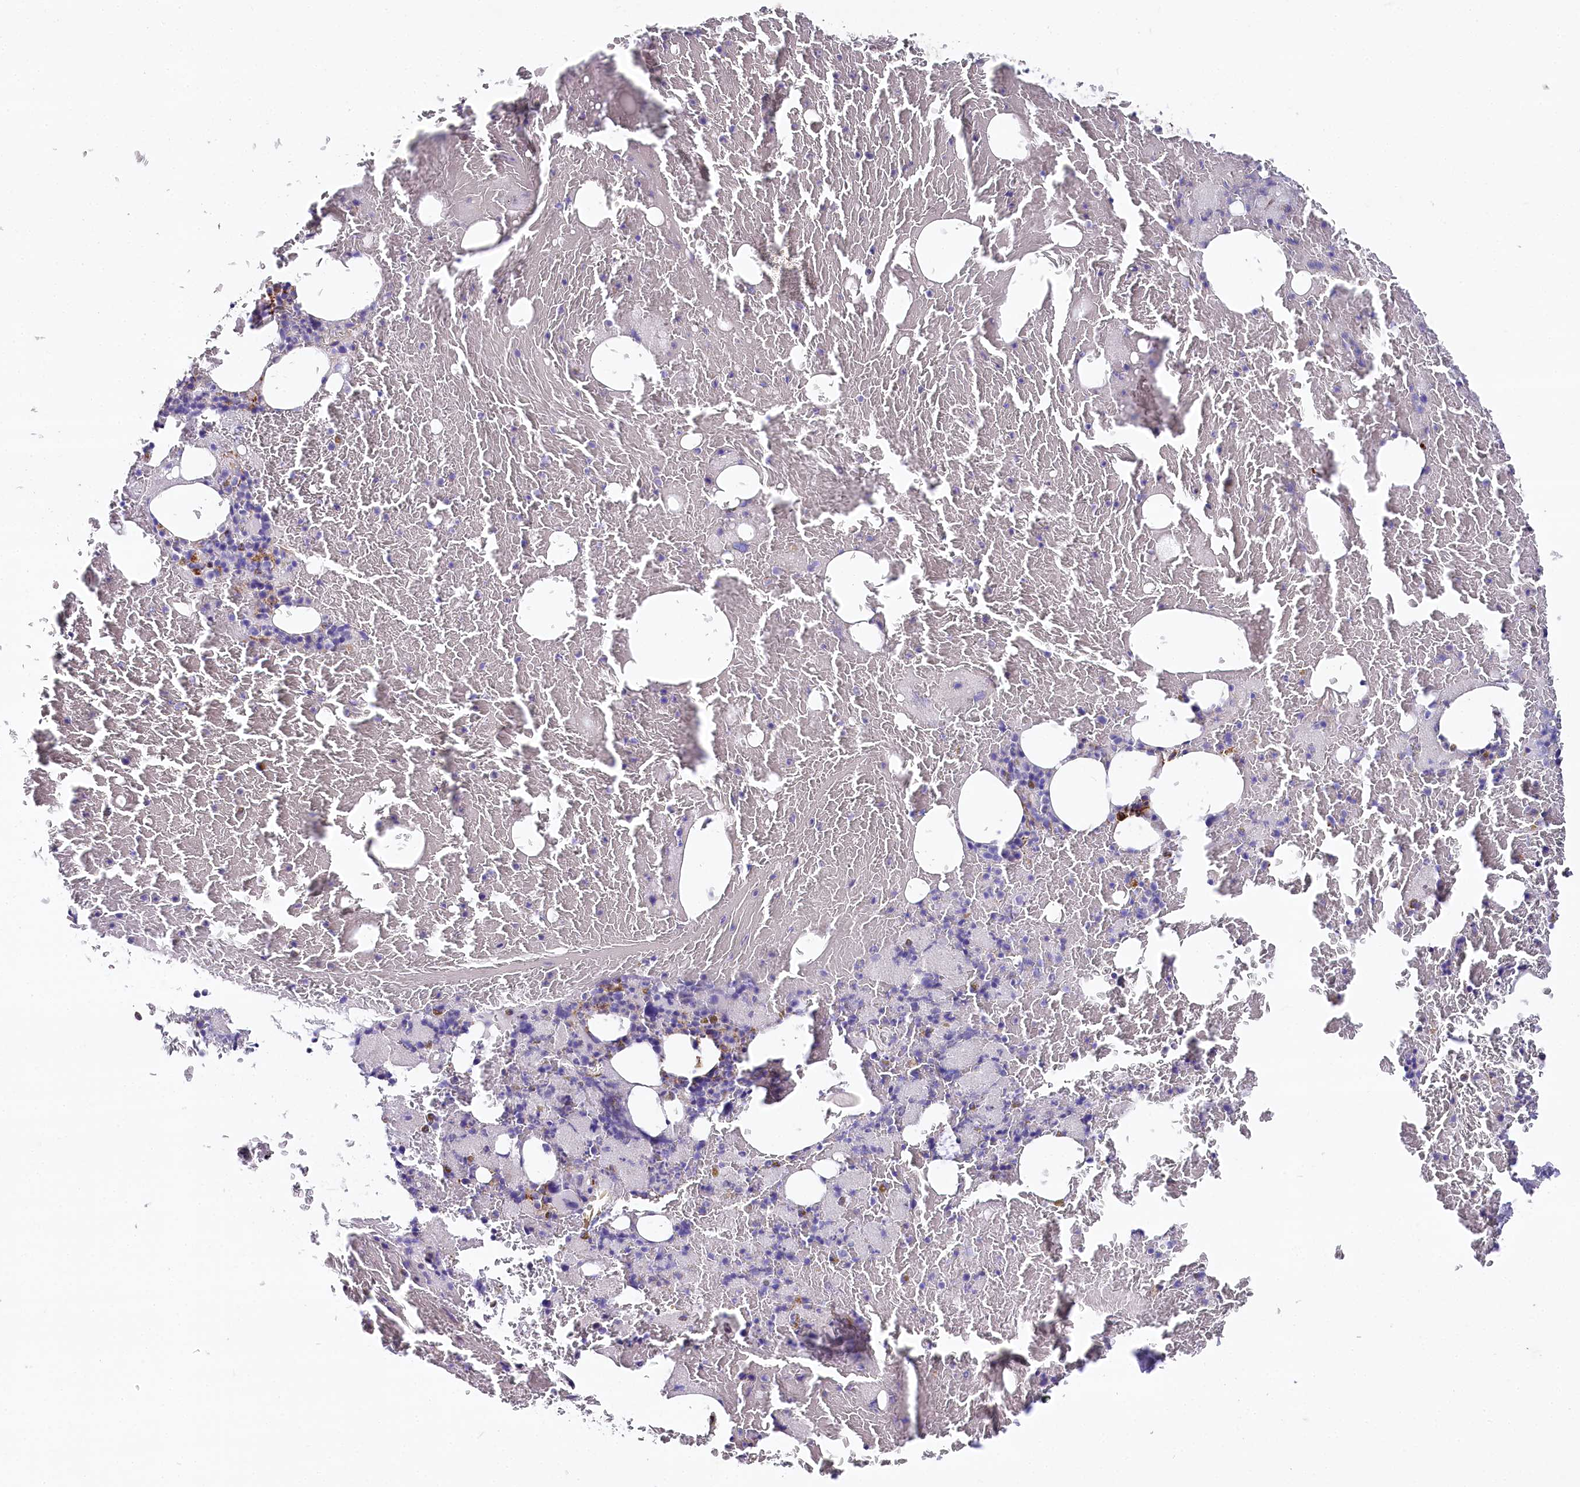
{"staining": {"intensity": "negative", "quantity": "none", "location": "none"}, "tissue": "bone marrow", "cell_type": "Hematopoietic cells", "image_type": "normal", "snomed": [{"axis": "morphology", "description": "Normal tissue, NOS"}, {"axis": "topography", "description": "Bone marrow"}], "caption": "The micrograph exhibits no staining of hematopoietic cells in benign bone marrow.", "gene": "CLEC4M", "patient": {"sex": "male", "age": 79}}